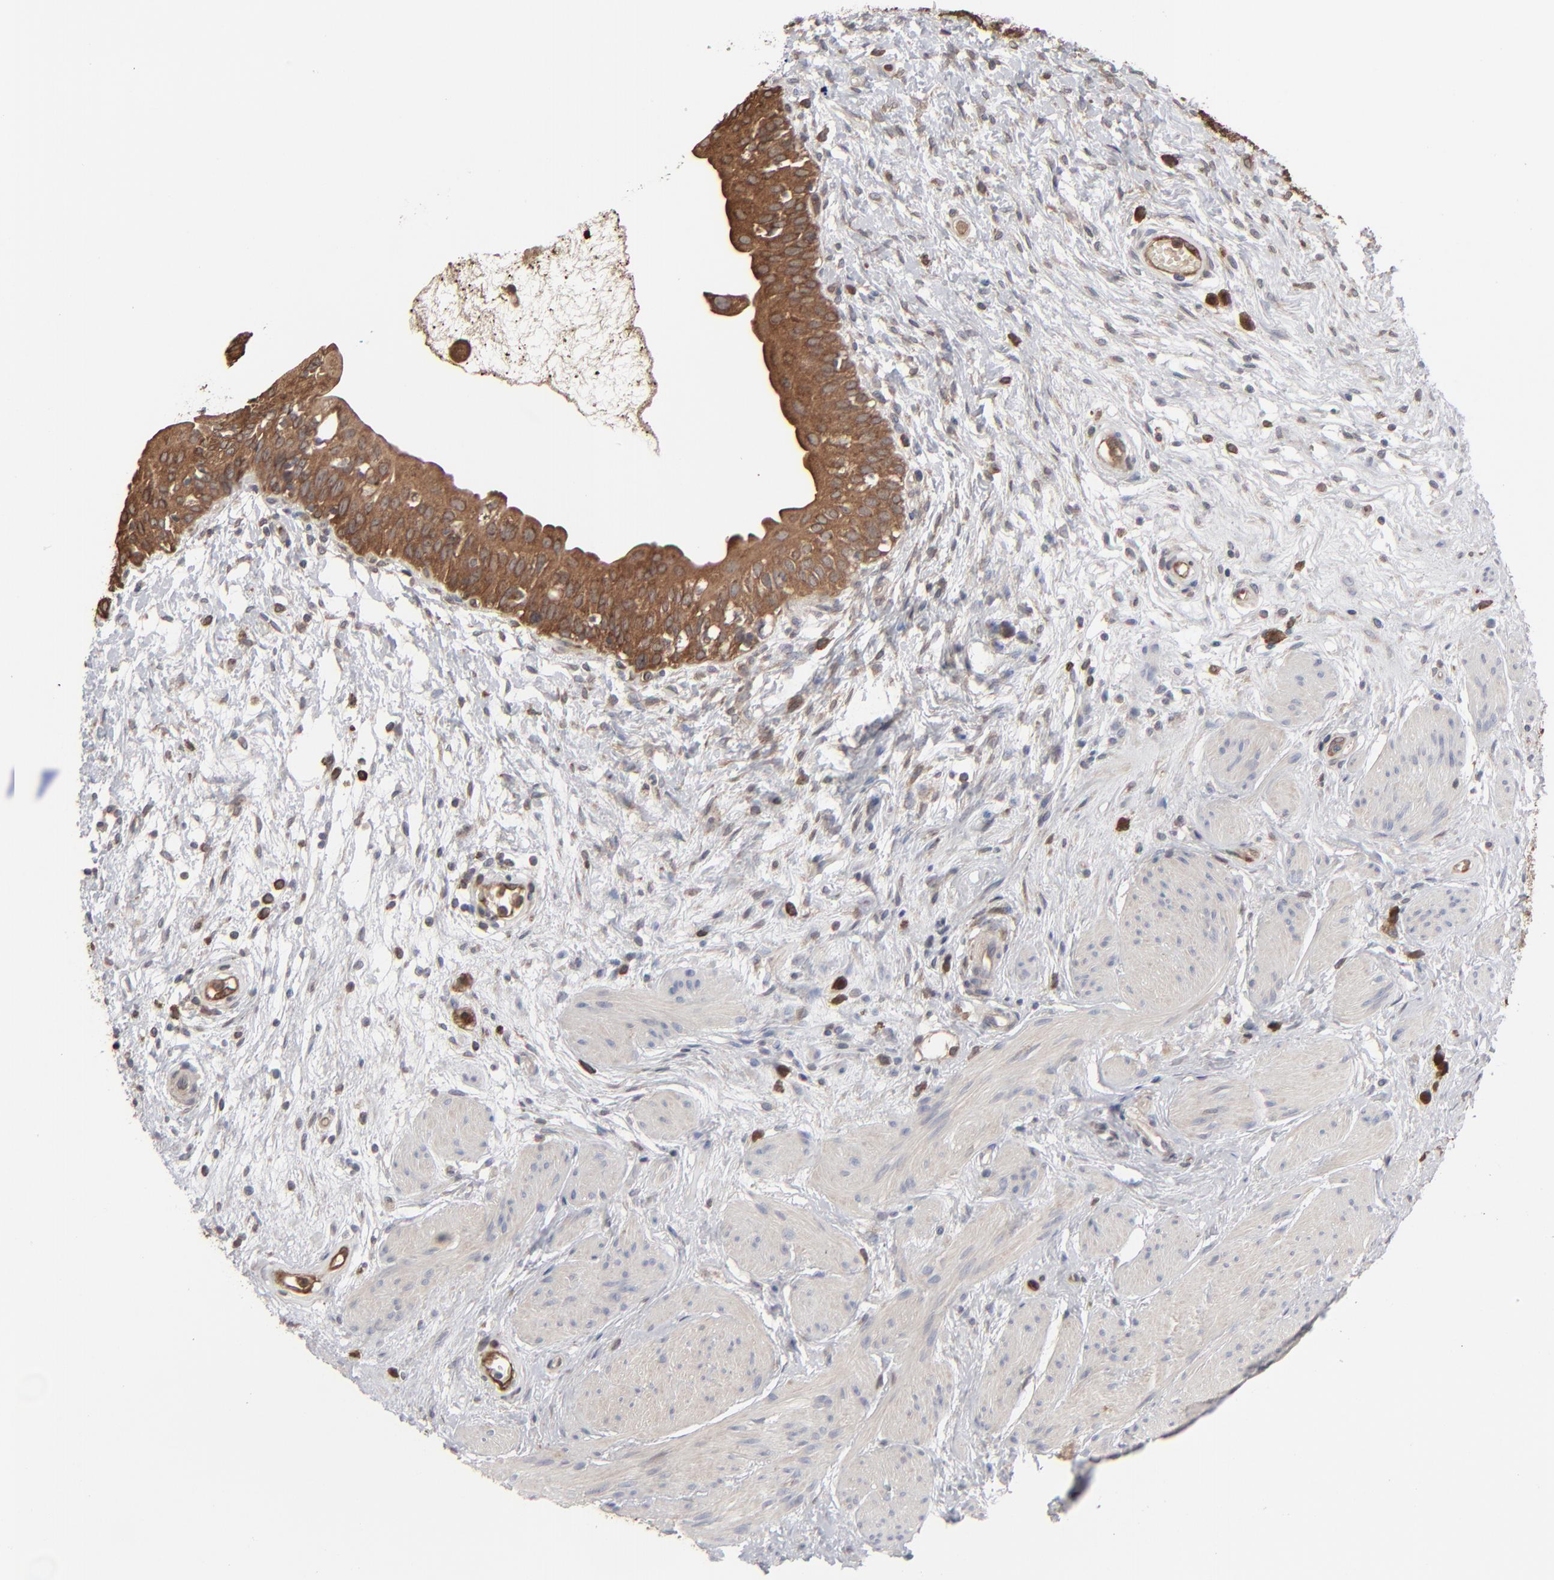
{"staining": {"intensity": "strong", "quantity": ">75%", "location": "cytoplasmic/membranous"}, "tissue": "urinary bladder", "cell_type": "Urothelial cells", "image_type": "normal", "snomed": [{"axis": "morphology", "description": "Normal tissue, NOS"}, {"axis": "topography", "description": "Urinary bladder"}], "caption": "Unremarkable urinary bladder shows strong cytoplasmic/membranous positivity in approximately >75% of urothelial cells Immunohistochemistry (ihc) stains the protein in brown and the nuclei are stained blue..", "gene": "NME1", "patient": {"sex": "female", "age": 55}}